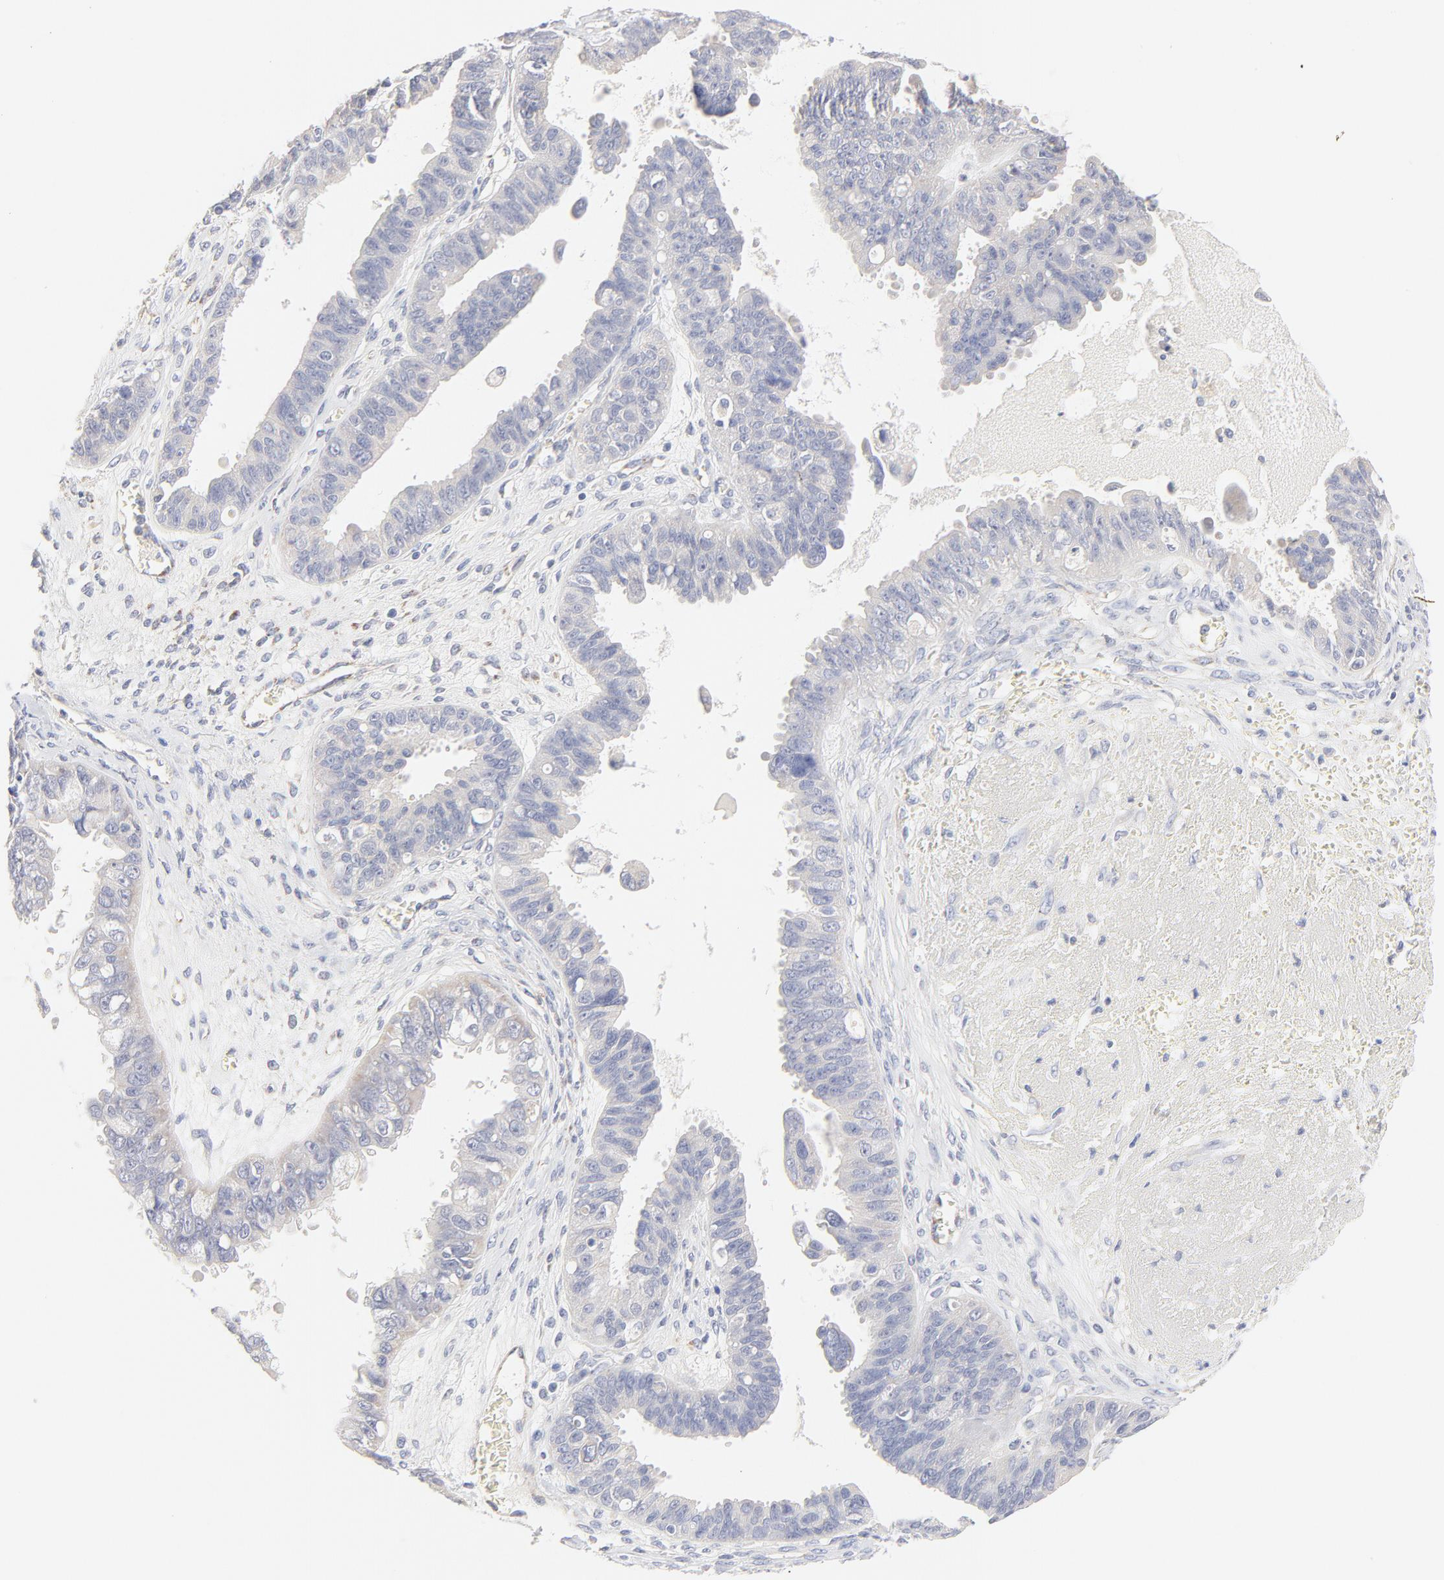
{"staining": {"intensity": "negative", "quantity": "none", "location": "none"}, "tissue": "ovarian cancer", "cell_type": "Tumor cells", "image_type": "cancer", "snomed": [{"axis": "morphology", "description": "Carcinoma, endometroid"}, {"axis": "topography", "description": "Ovary"}], "caption": "This is an immunohistochemistry image of endometroid carcinoma (ovarian). There is no expression in tumor cells.", "gene": "MTERF2", "patient": {"sex": "female", "age": 85}}